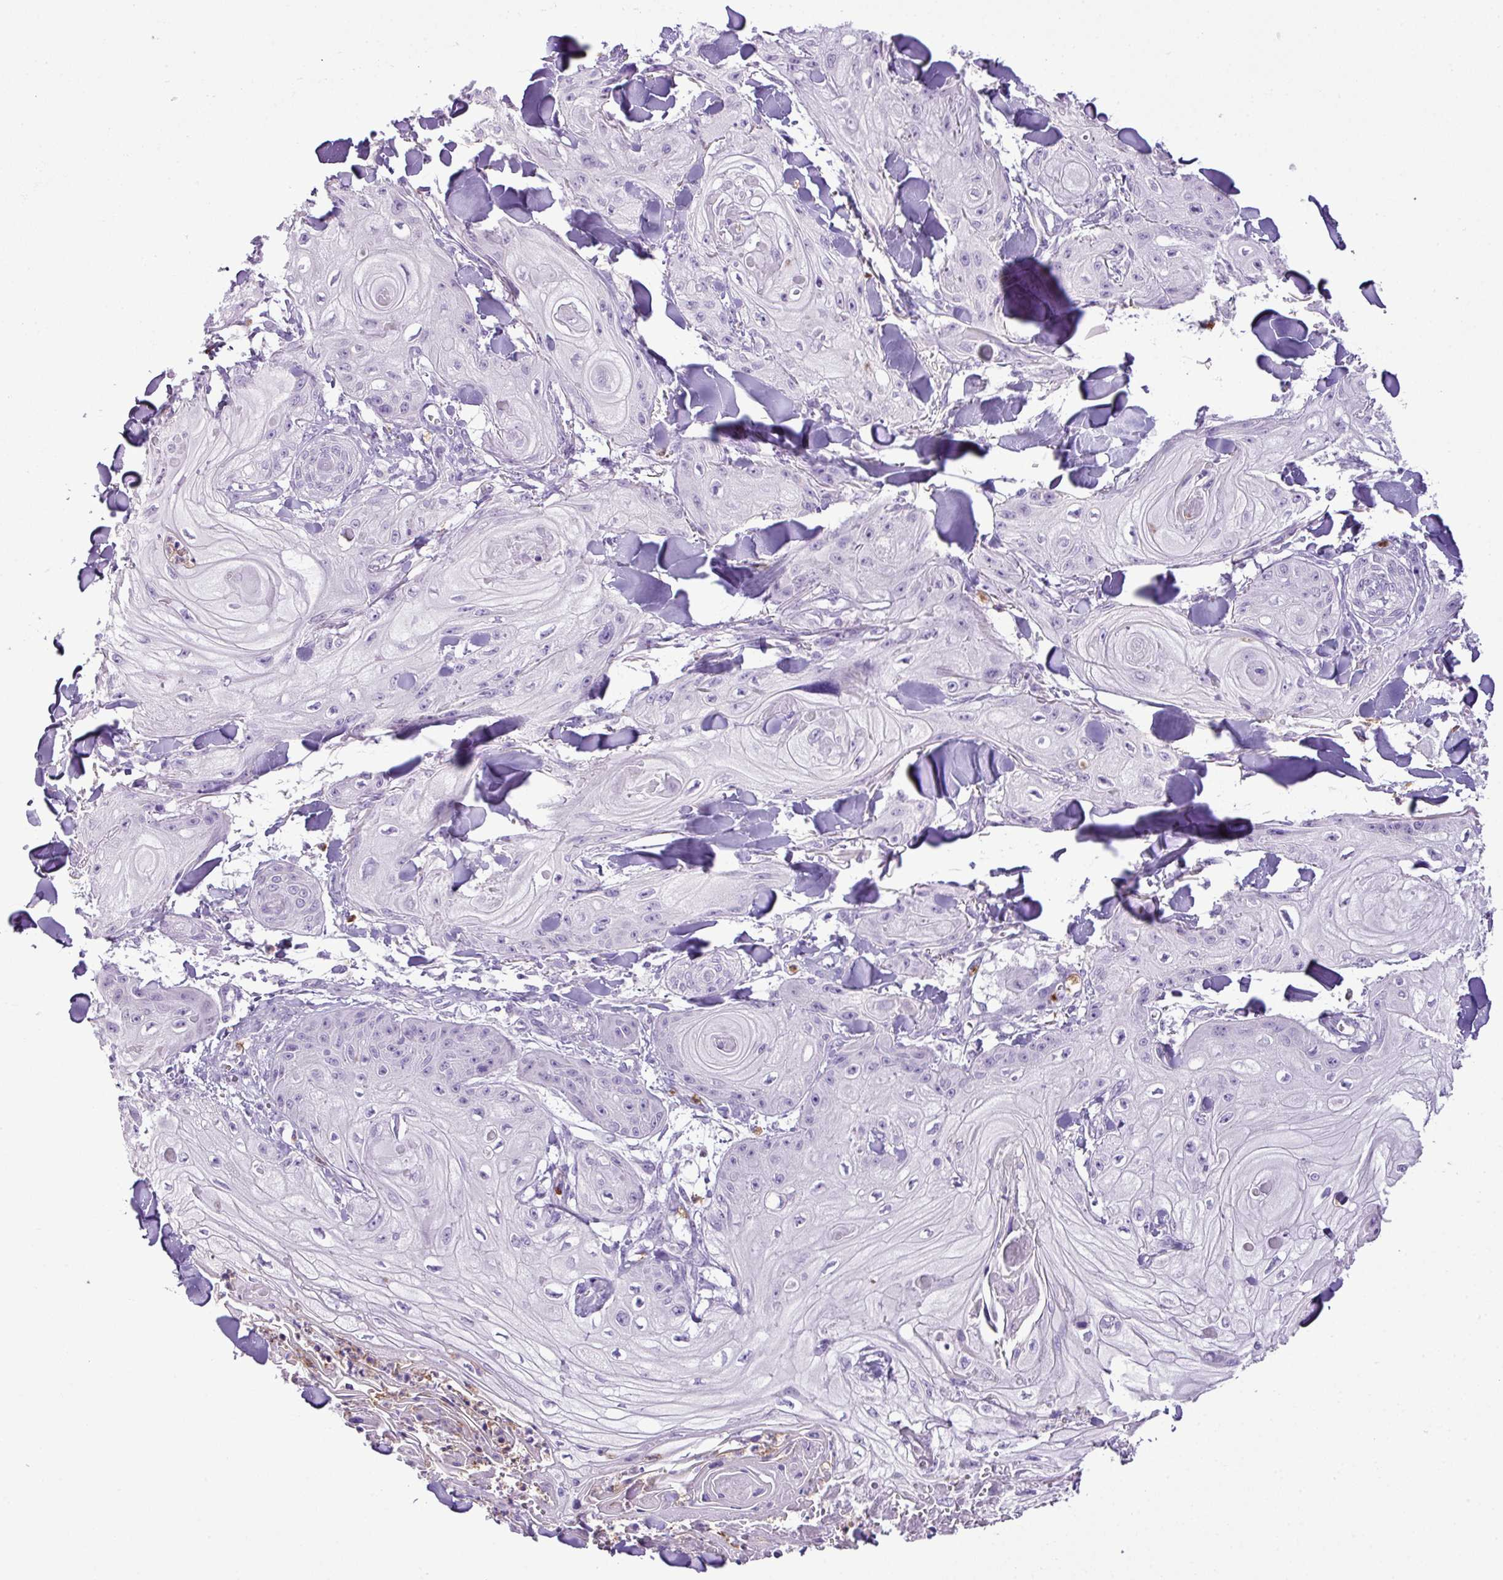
{"staining": {"intensity": "negative", "quantity": "none", "location": "none"}, "tissue": "skin cancer", "cell_type": "Tumor cells", "image_type": "cancer", "snomed": [{"axis": "morphology", "description": "Squamous cell carcinoma, NOS"}, {"axis": "topography", "description": "Skin"}], "caption": "Skin cancer (squamous cell carcinoma) stained for a protein using immunohistochemistry shows no staining tumor cells.", "gene": "HTR3E", "patient": {"sex": "male", "age": 74}}